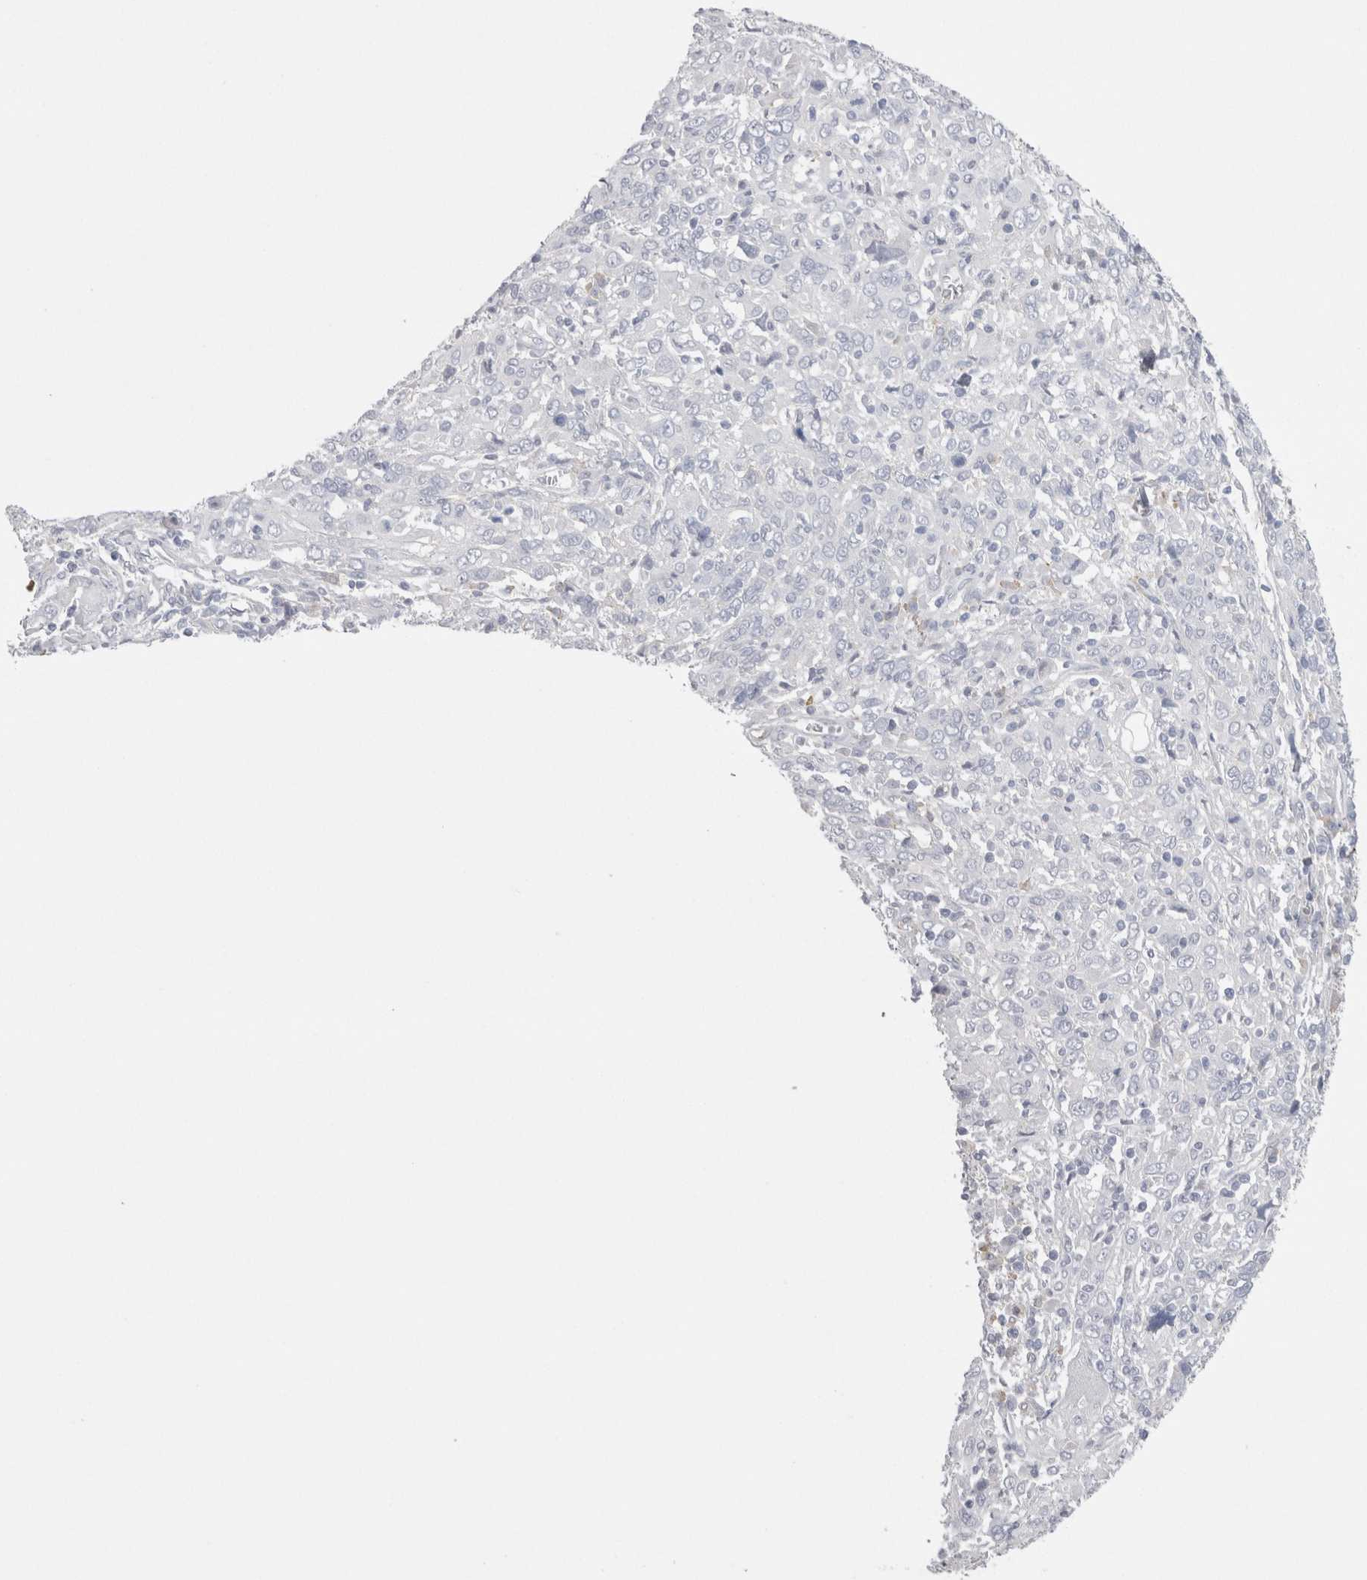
{"staining": {"intensity": "negative", "quantity": "none", "location": "none"}, "tissue": "cervical cancer", "cell_type": "Tumor cells", "image_type": "cancer", "snomed": [{"axis": "morphology", "description": "Squamous cell carcinoma, NOS"}, {"axis": "topography", "description": "Cervix"}], "caption": "Cervical squamous cell carcinoma stained for a protein using immunohistochemistry shows no staining tumor cells.", "gene": "EPDR1", "patient": {"sex": "female", "age": 46}}